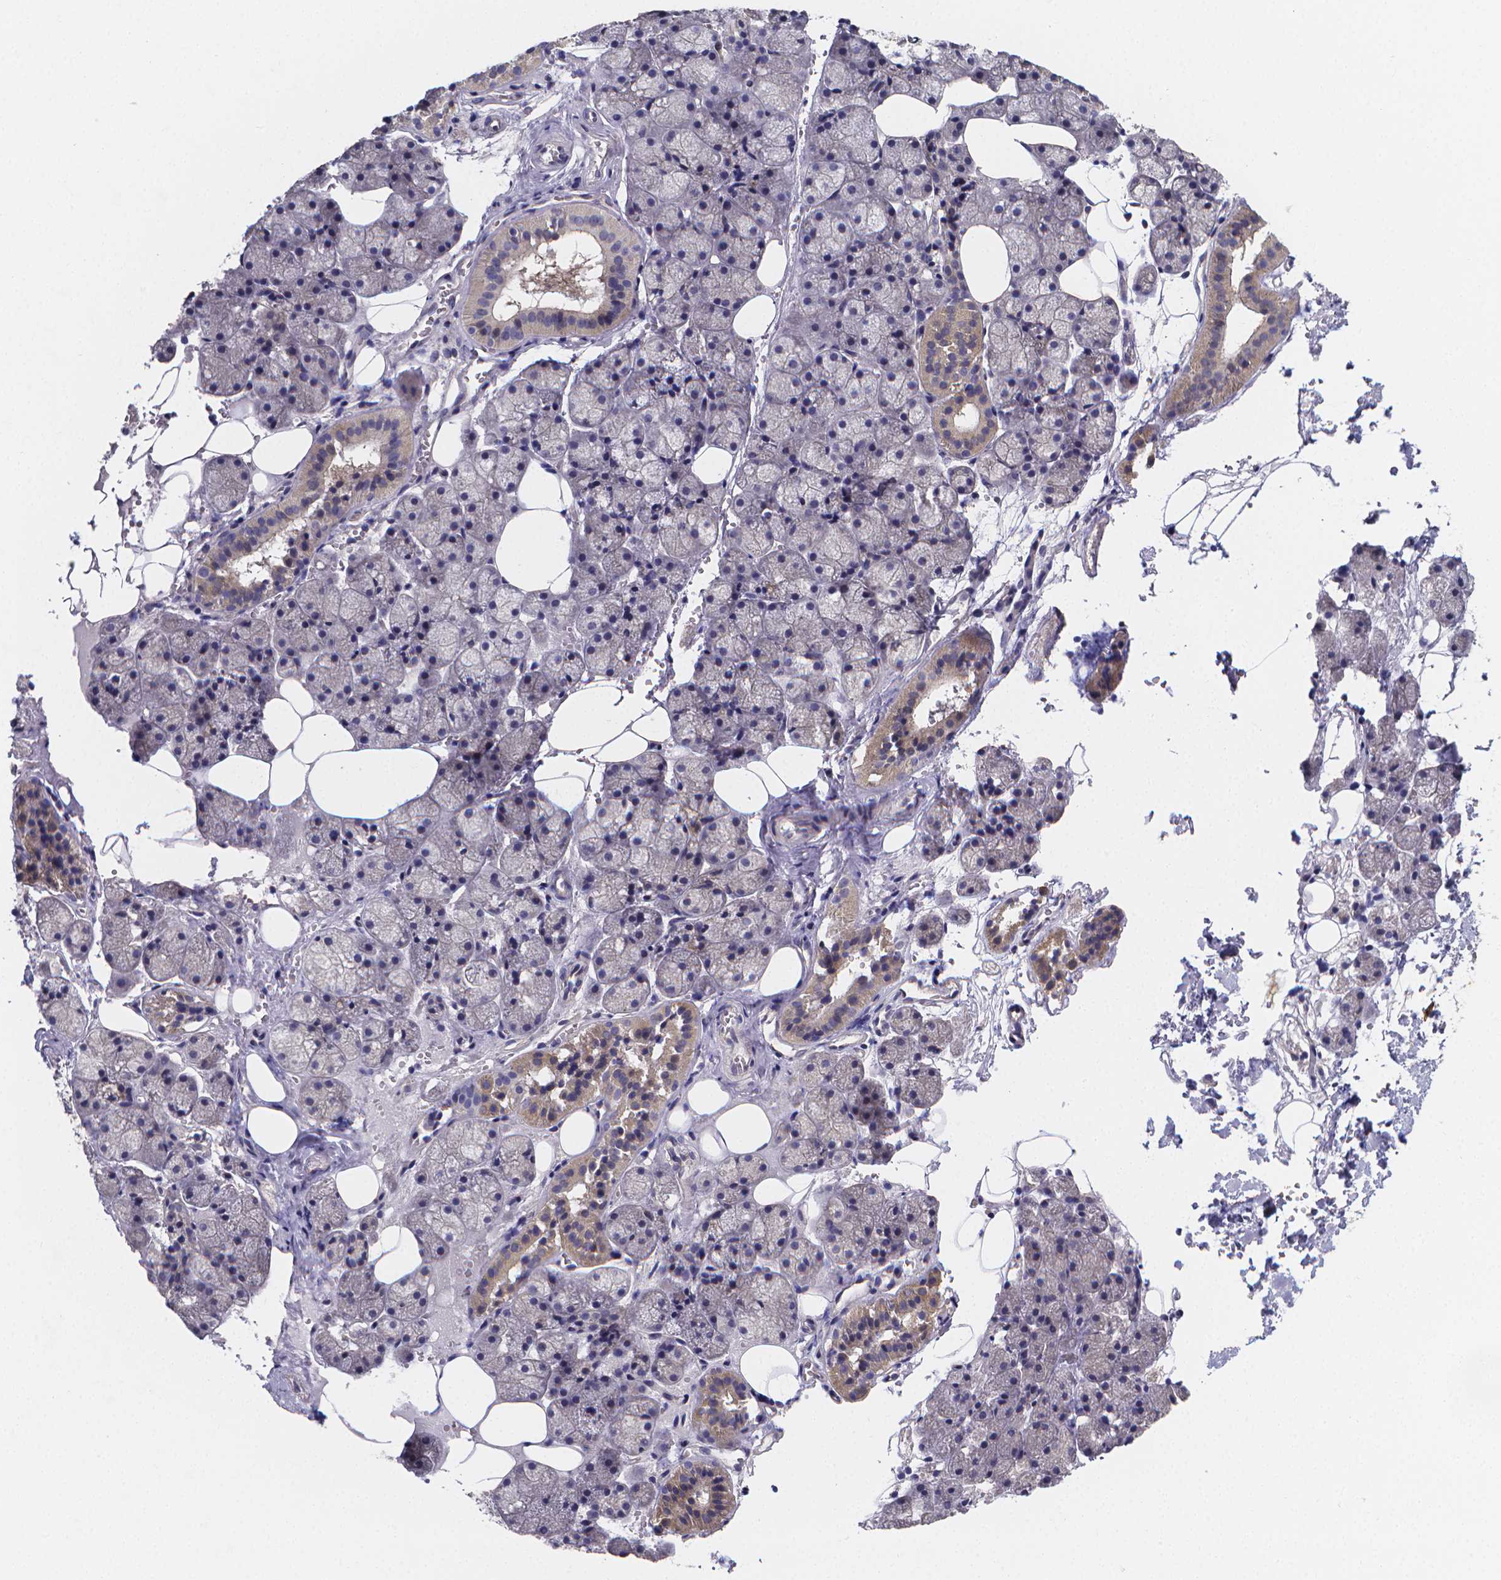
{"staining": {"intensity": "weak", "quantity": "<25%", "location": "cytoplasmic/membranous"}, "tissue": "salivary gland", "cell_type": "Glandular cells", "image_type": "normal", "snomed": [{"axis": "morphology", "description": "Normal tissue, NOS"}, {"axis": "topography", "description": "Salivary gland"}], "caption": "Protein analysis of benign salivary gland reveals no significant positivity in glandular cells.", "gene": "PAH", "patient": {"sex": "male", "age": 38}}